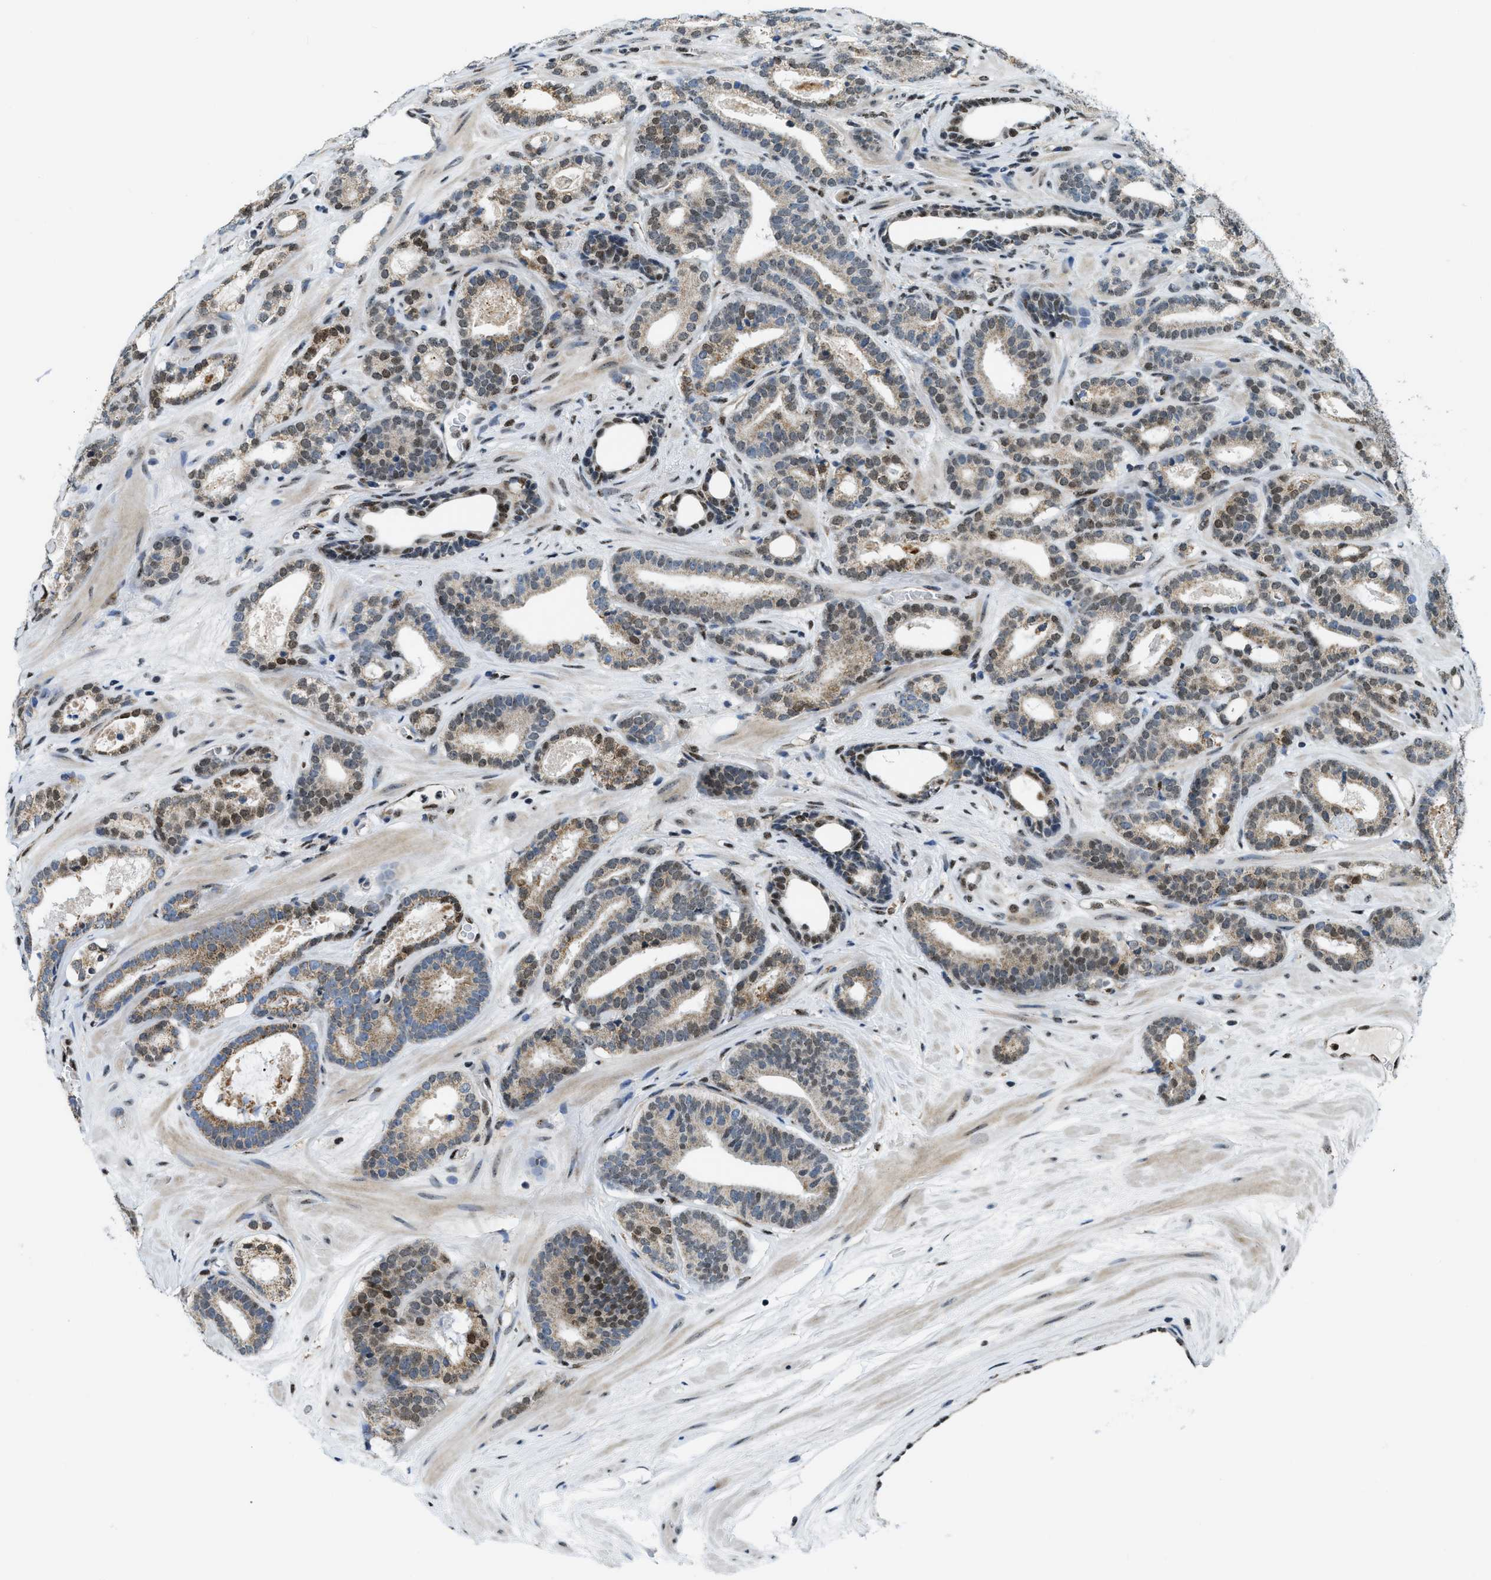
{"staining": {"intensity": "strong", "quantity": "25%-75%", "location": "cytoplasmic/membranous,nuclear"}, "tissue": "prostate cancer", "cell_type": "Tumor cells", "image_type": "cancer", "snomed": [{"axis": "morphology", "description": "Adenocarcinoma, High grade"}, {"axis": "topography", "description": "Prostate"}], "caption": "Tumor cells reveal high levels of strong cytoplasmic/membranous and nuclear positivity in about 25%-75% of cells in prostate high-grade adenocarcinoma. Using DAB (brown) and hematoxylin (blue) stains, captured at high magnification using brightfield microscopy.", "gene": "SP100", "patient": {"sex": "male", "age": 60}}